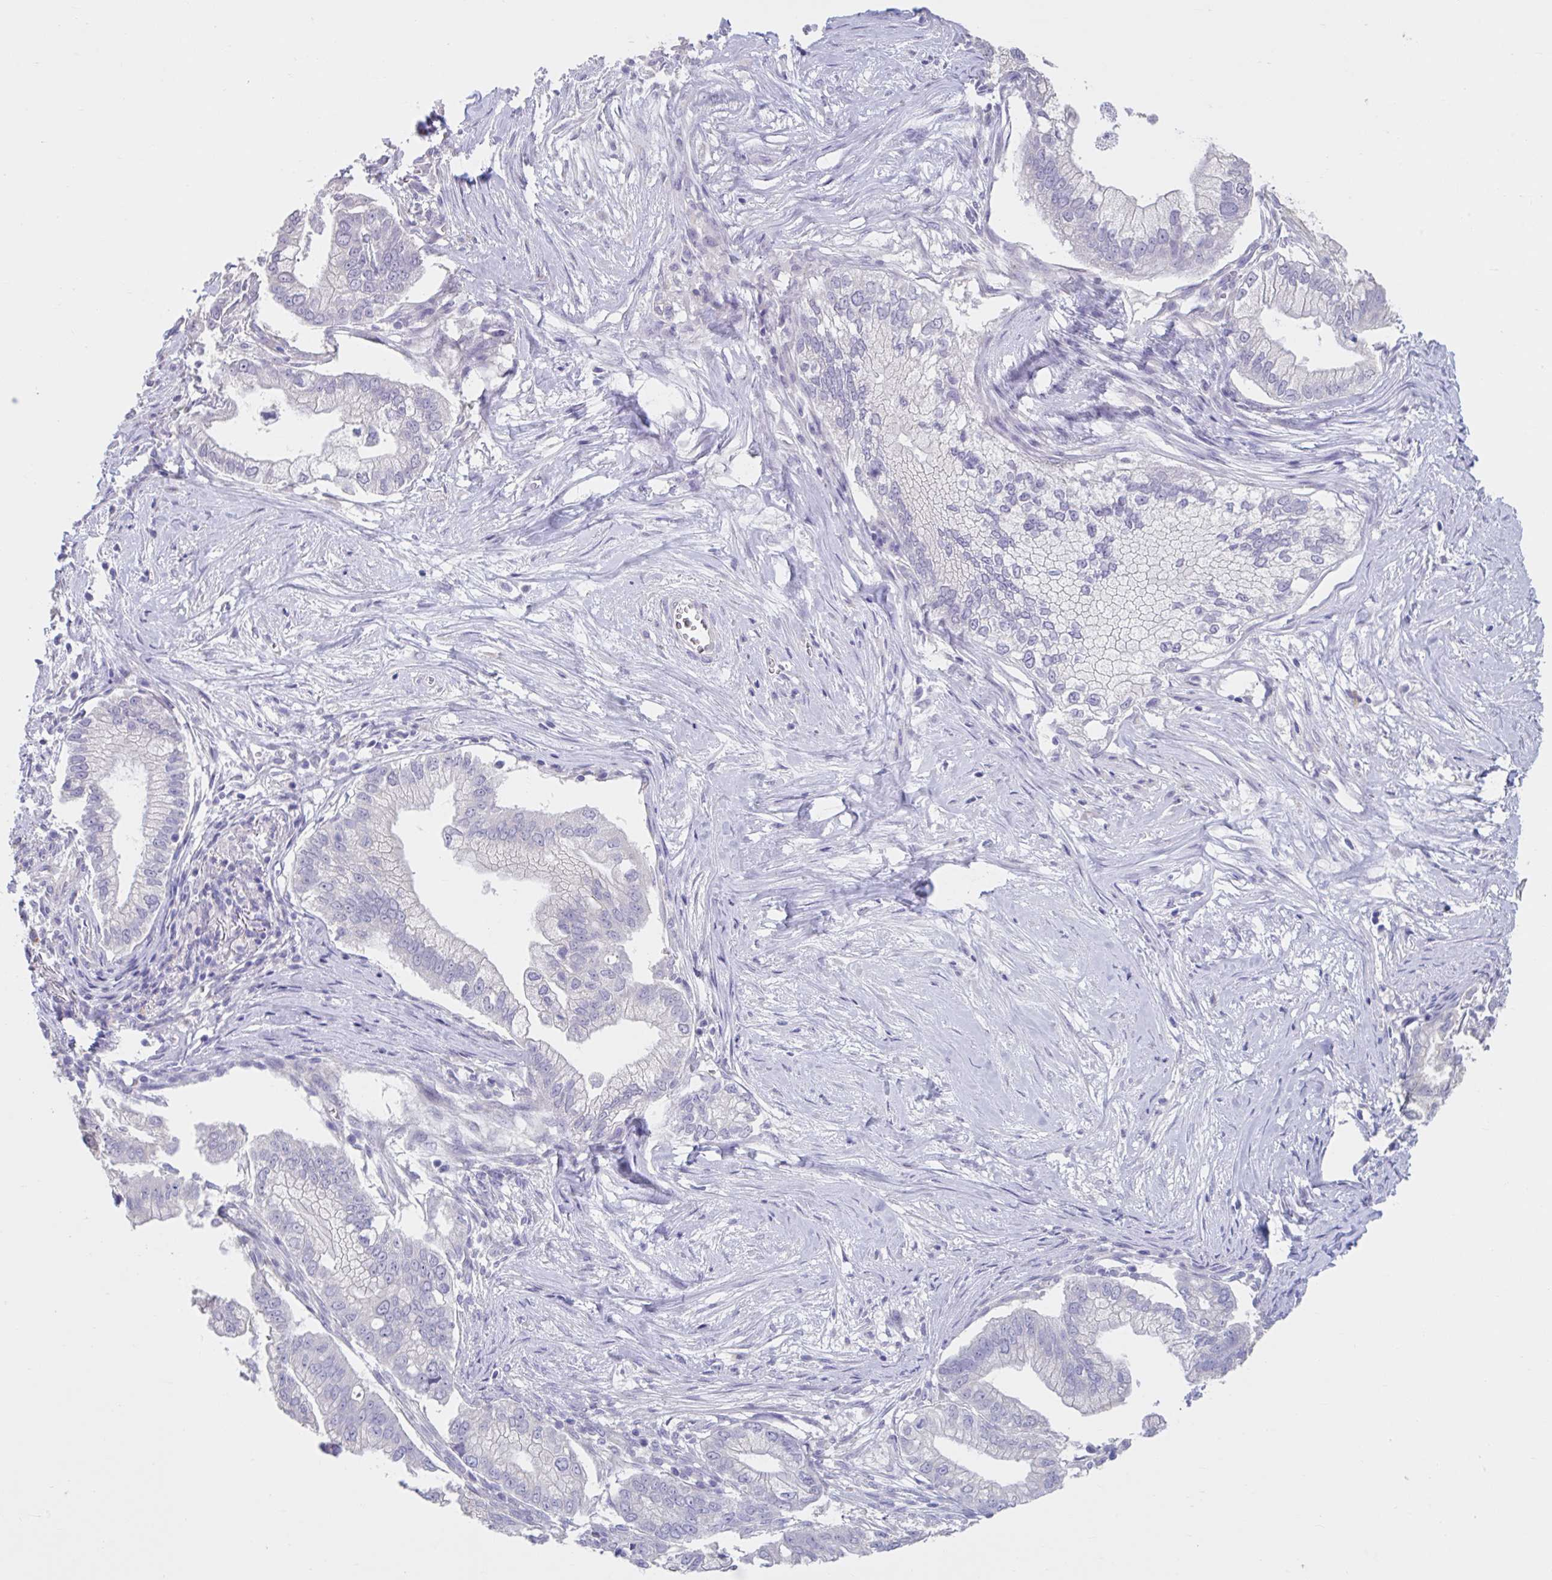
{"staining": {"intensity": "negative", "quantity": "none", "location": "none"}, "tissue": "pancreatic cancer", "cell_type": "Tumor cells", "image_type": "cancer", "snomed": [{"axis": "morphology", "description": "Adenocarcinoma, NOS"}, {"axis": "topography", "description": "Pancreas"}], "caption": "Tumor cells are negative for brown protein staining in pancreatic cancer (adenocarcinoma).", "gene": "GPR162", "patient": {"sex": "male", "age": 70}}